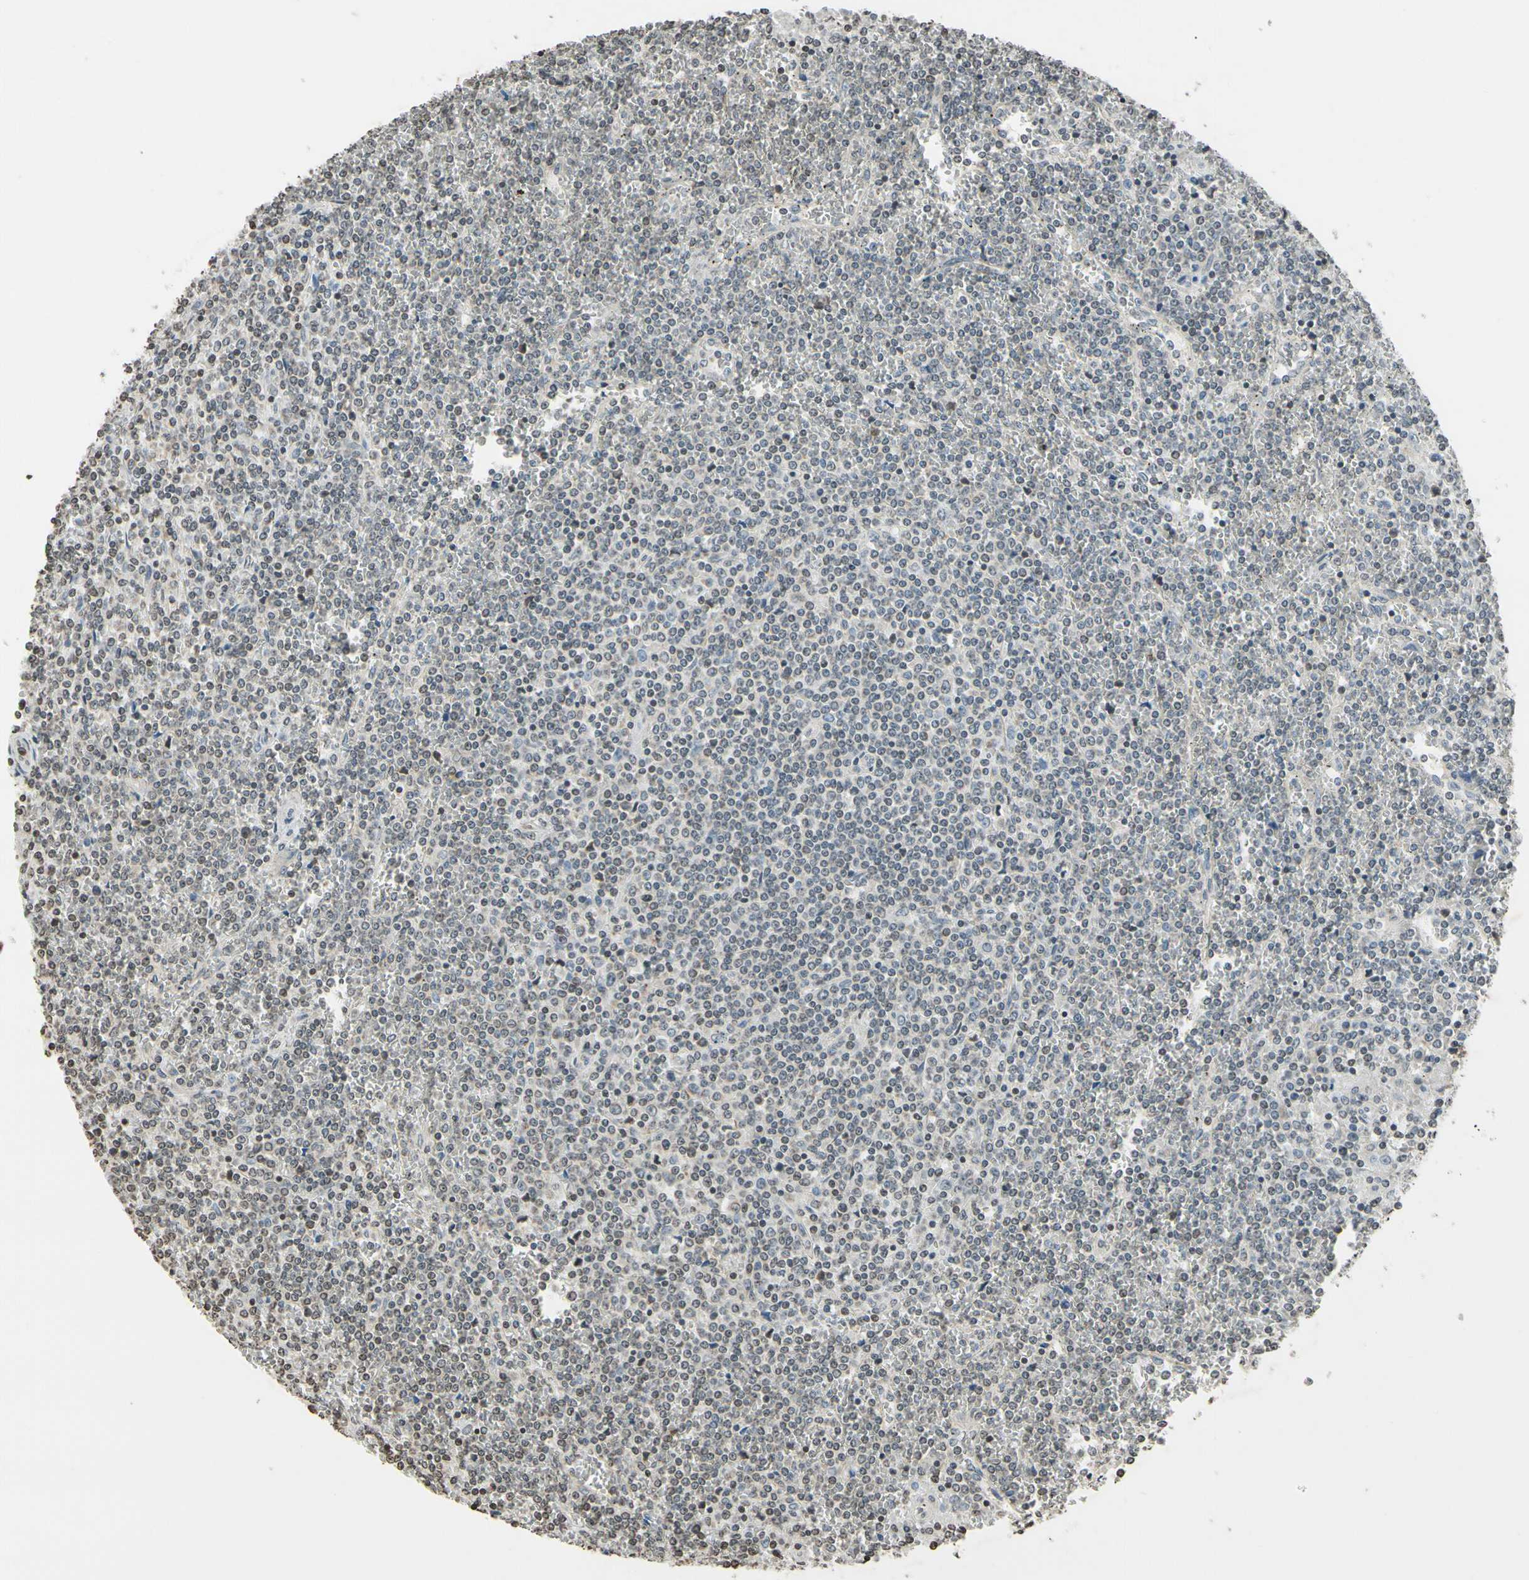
{"staining": {"intensity": "negative", "quantity": "none", "location": "none"}, "tissue": "lymphoma", "cell_type": "Tumor cells", "image_type": "cancer", "snomed": [{"axis": "morphology", "description": "Malignant lymphoma, non-Hodgkin's type, Low grade"}, {"axis": "topography", "description": "Spleen"}], "caption": "Immunohistochemical staining of human lymphoma demonstrates no significant expression in tumor cells. (Brightfield microscopy of DAB immunohistochemistry at high magnification).", "gene": "CLDN11", "patient": {"sex": "female", "age": 19}}